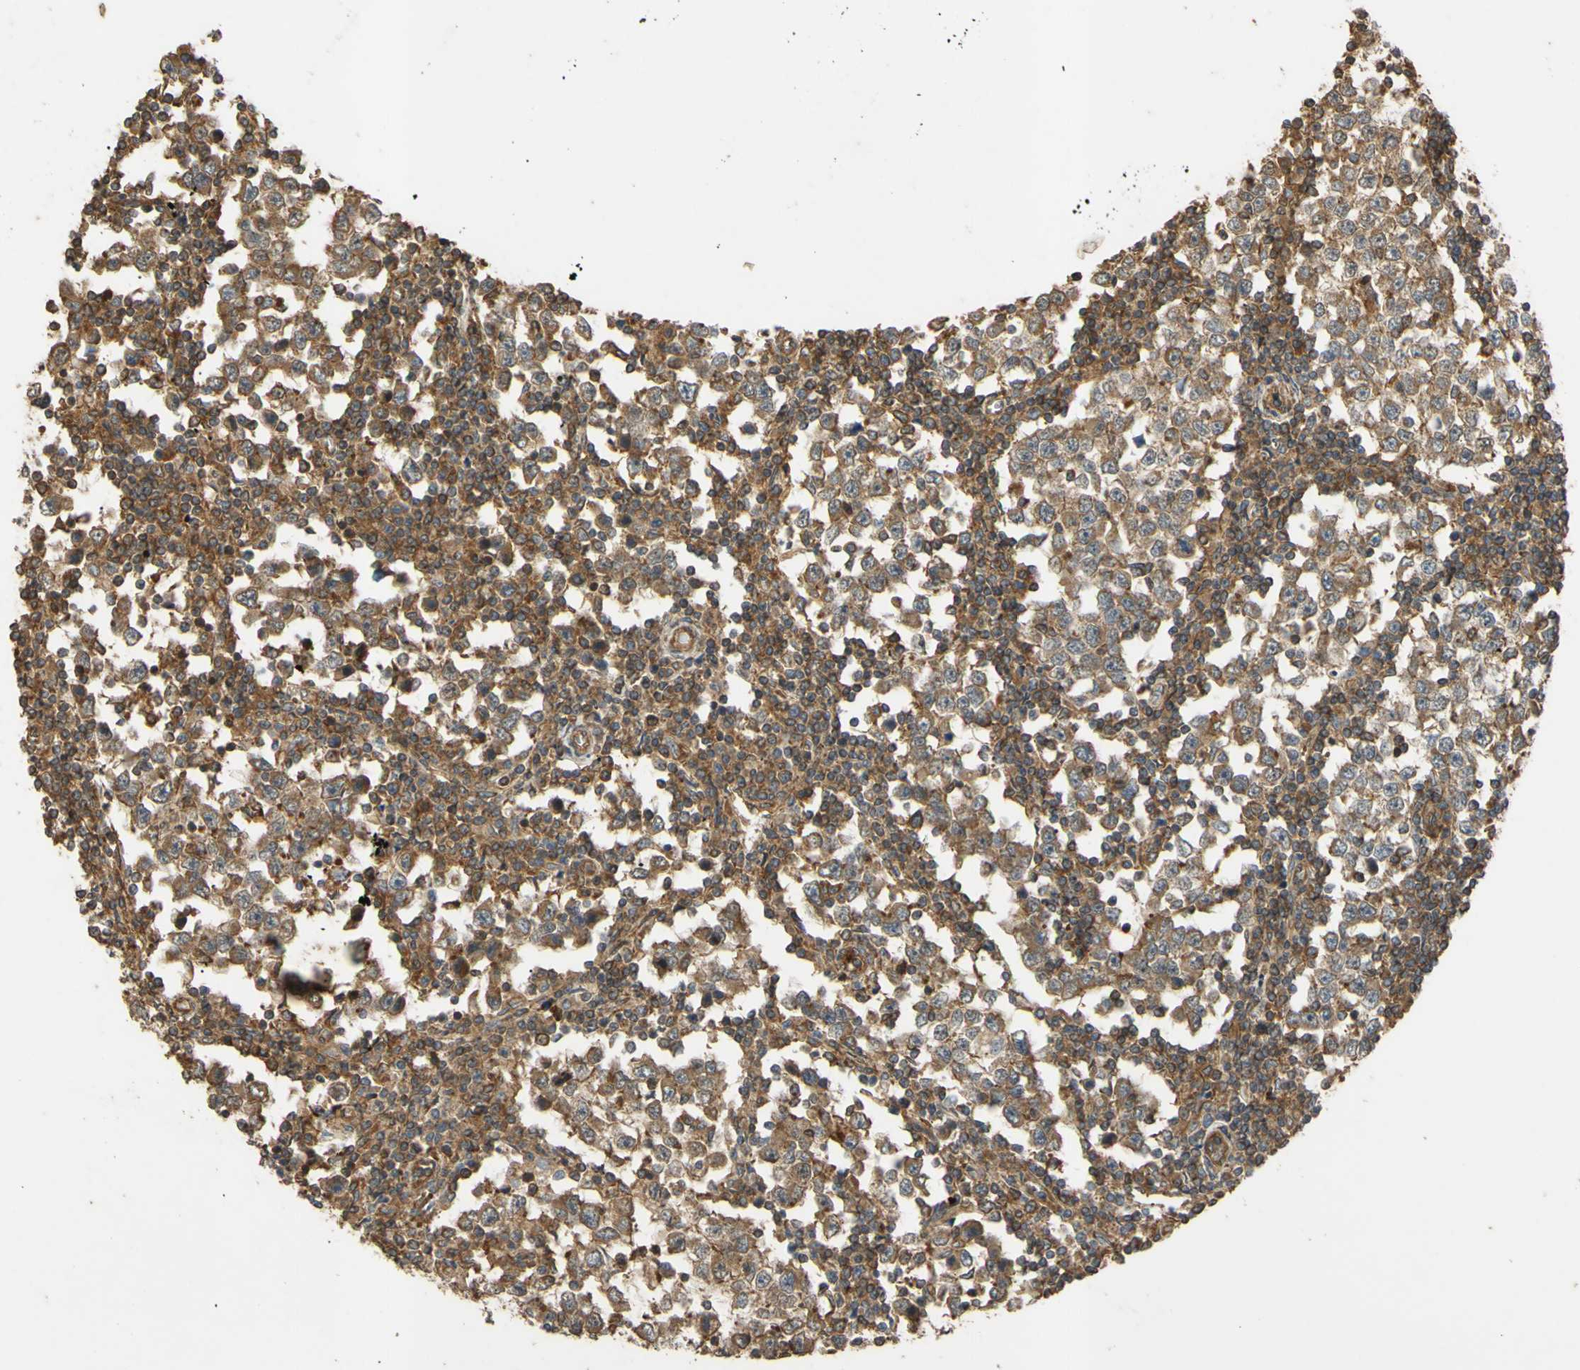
{"staining": {"intensity": "moderate", "quantity": ">75%", "location": "cytoplasmic/membranous"}, "tissue": "testis cancer", "cell_type": "Tumor cells", "image_type": "cancer", "snomed": [{"axis": "morphology", "description": "Seminoma, NOS"}, {"axis": "topography", "description": "Testis"}], "caption": "High-power microscopy captured an immunohistochemistry (IHC) micrograph of testis cancer (seminoma), revealing moderate cytoplasmic/membranous staining in about >75% of tumor cells.", "gene": "CTTN", "patient": {"sex": "male", "age": 65}}